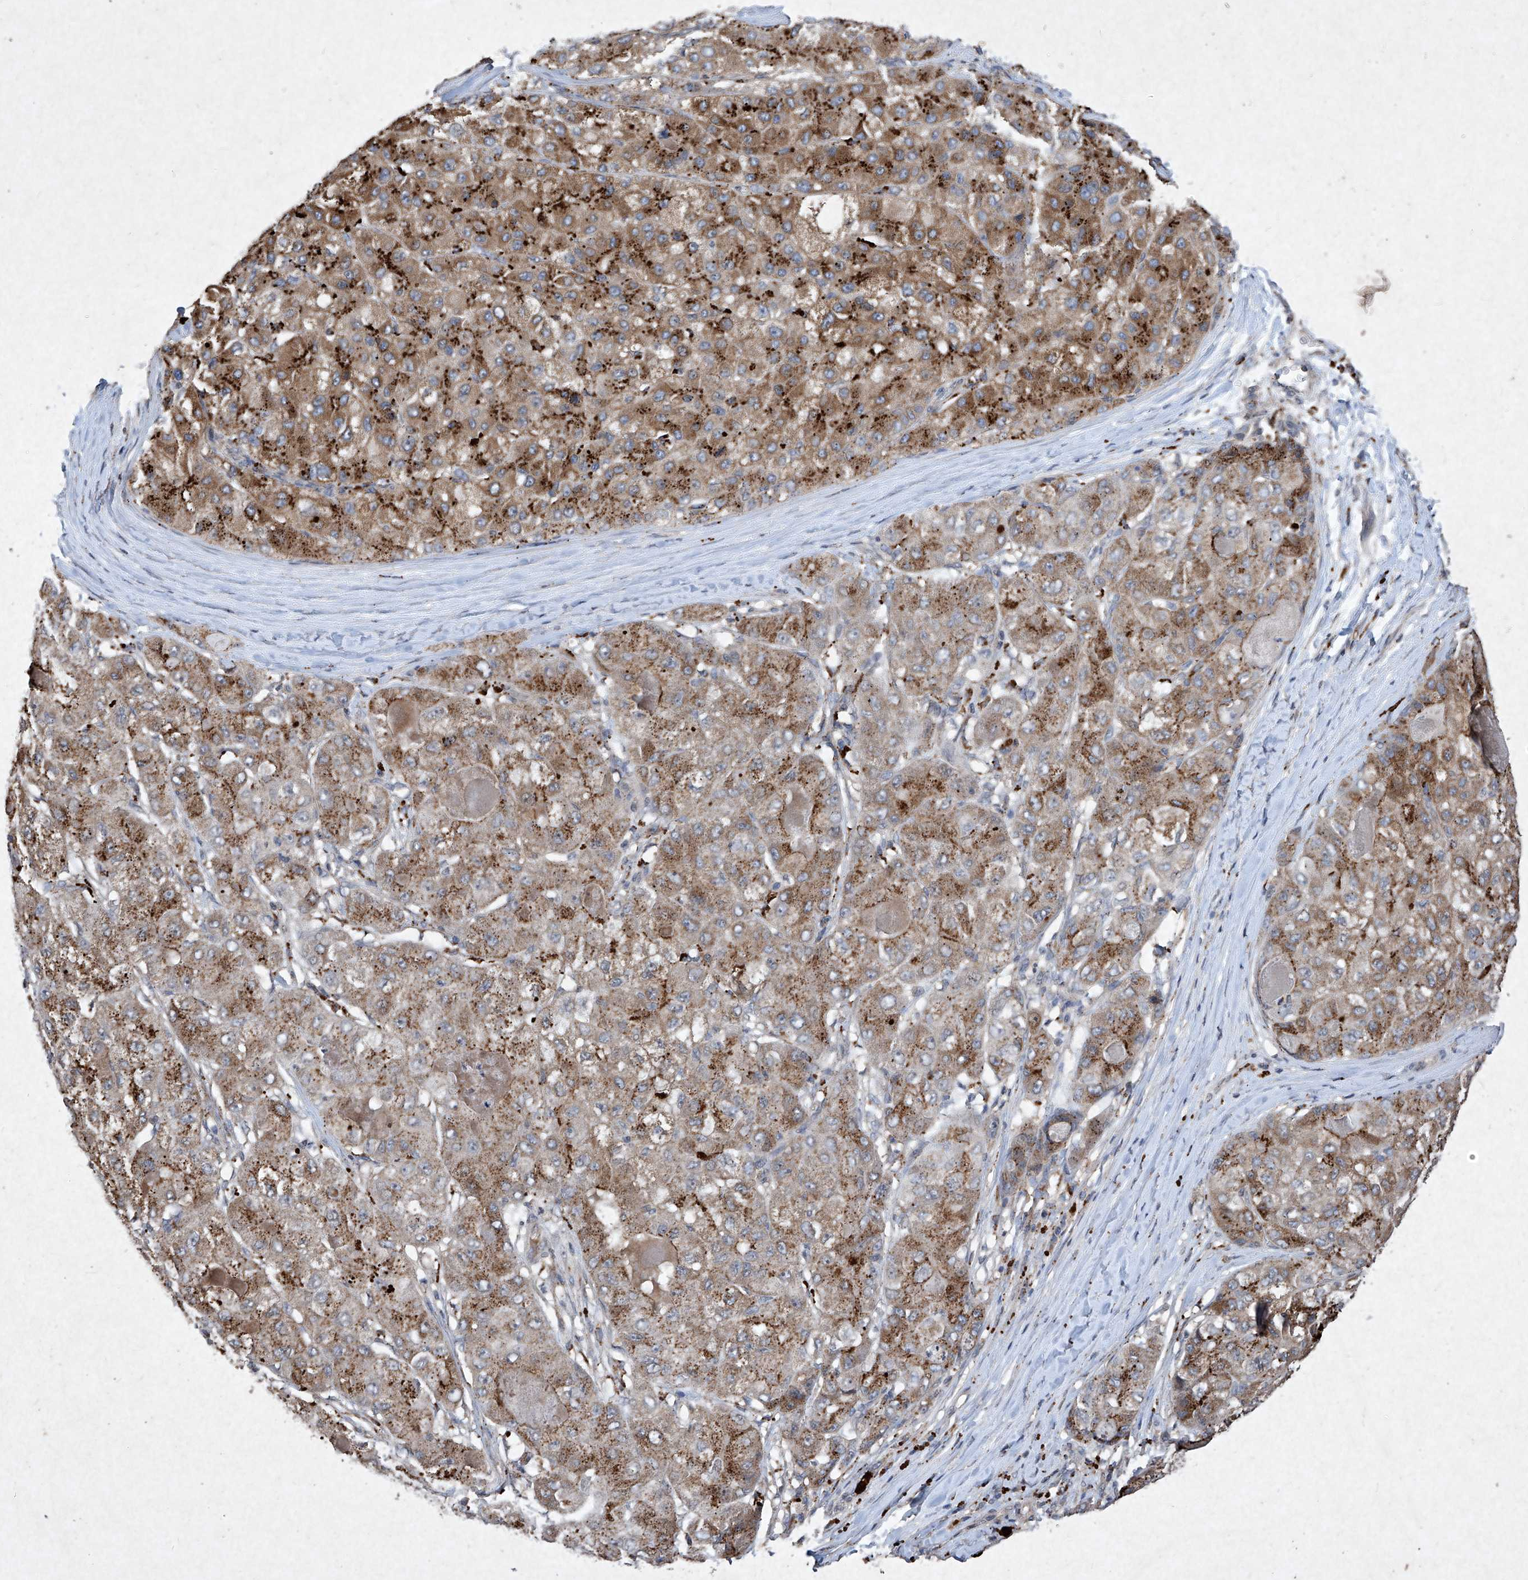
{"staining": {"intensity": "moderate", "quantity": ">75%", "location": "cytoplasmic/membranous"}, "tissue": "liver cancer", "cell_type": "Tumor cells", "image_type": "cancer", "snomed": [{"axis": "morphology", "description": "Carcinoma, Hepatocellular, NOS"}, {"axis": "topography", "description": "Liver"}], "caption": "Liver cancer (hepatocellular carcinoma) stained for a protein demonstrates moderate cytoplasmic/membranous positivity in tumor cells.", "gene": "MED16", "patient": {"sex": "male", "age": 80}}